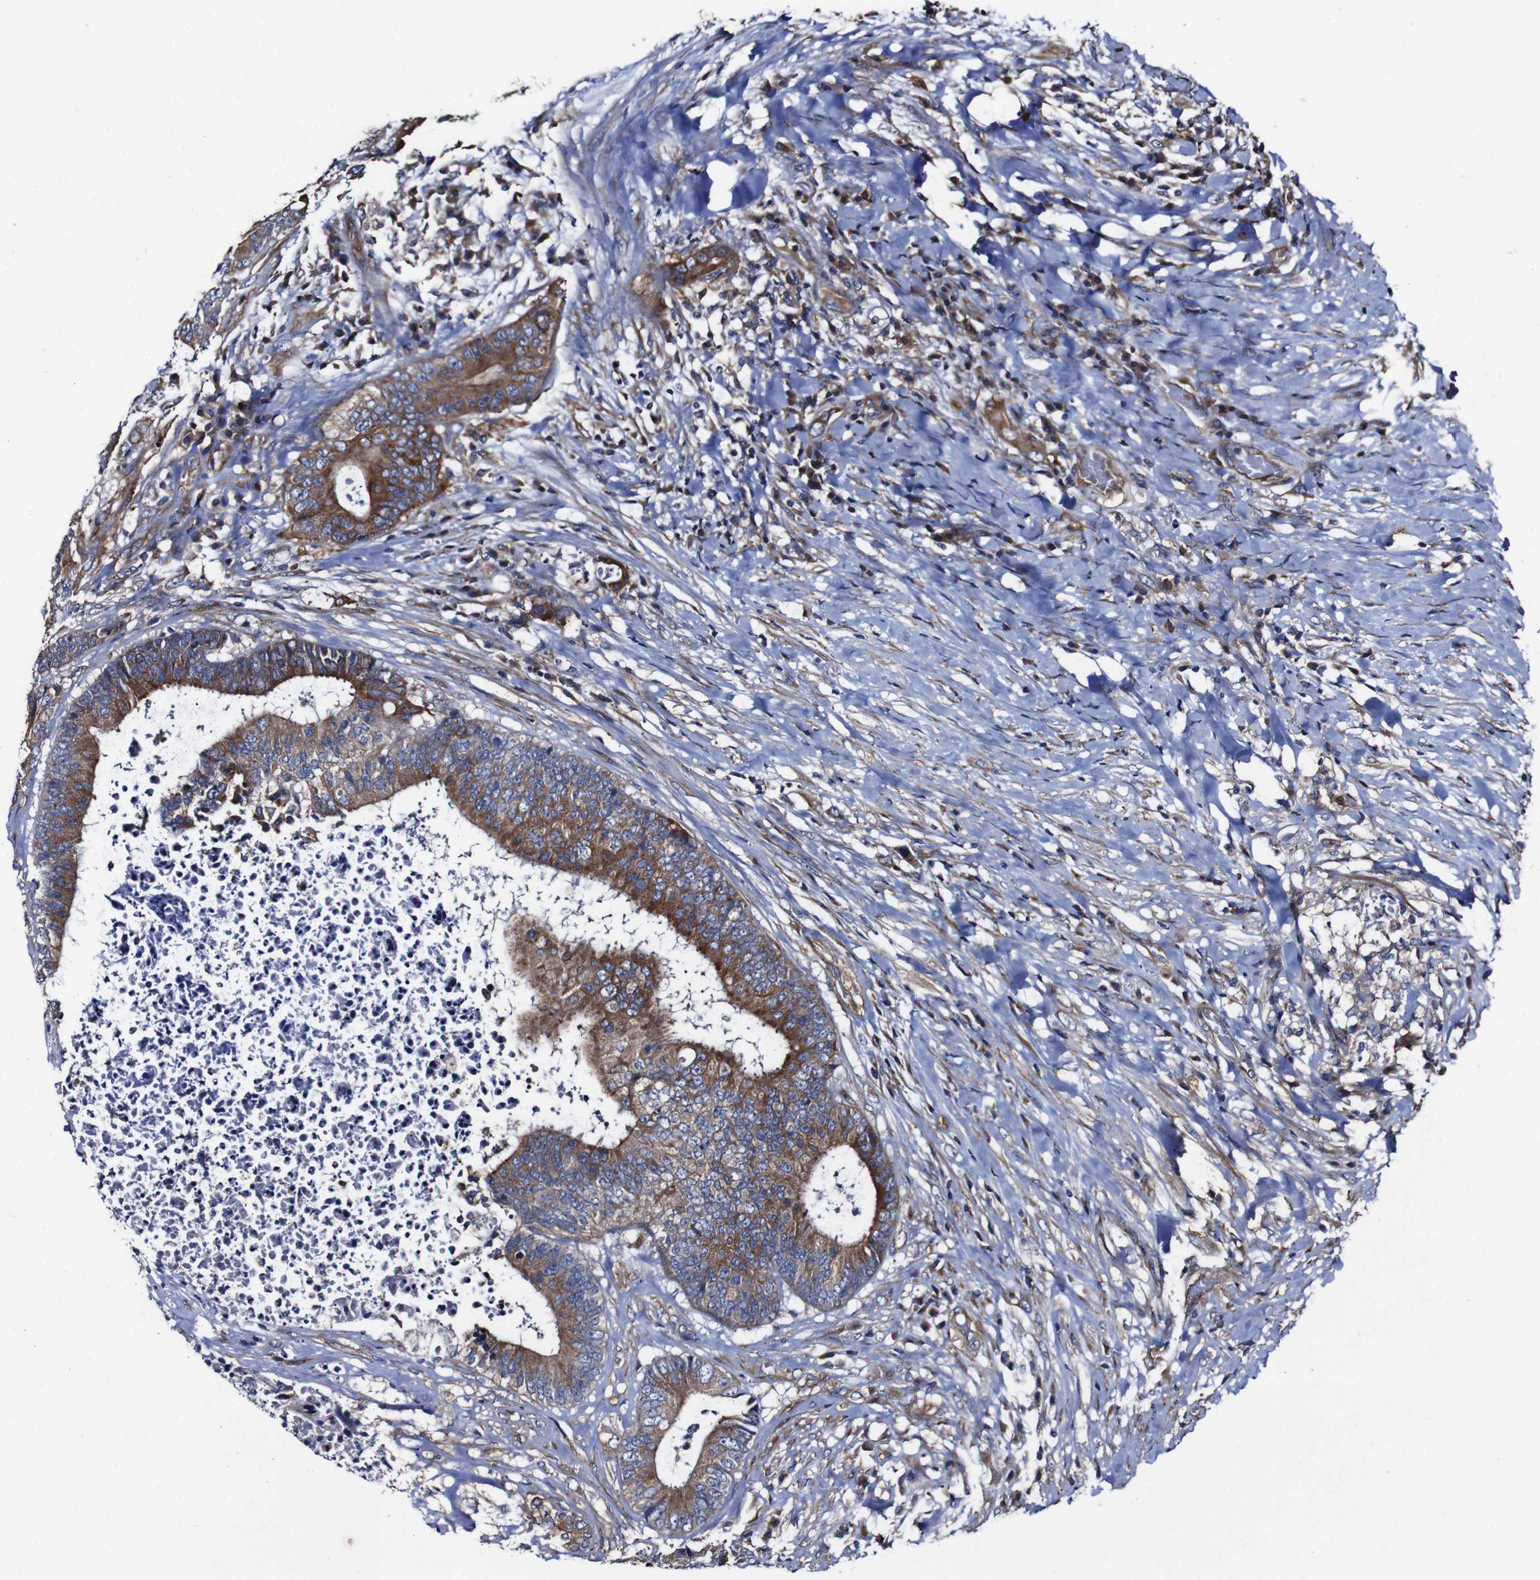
{"staining": {"intensity": "strong", "quantity": "25%-75%", "location": "cytoplasmic/membranous"}, "tissue": "colorectal cancer", "cell_type": "Tumor cells", "image_type": "cancer", "snomed": [{"axis": "morphology", "description": "Adenocarcinoma, NOS"}, {"axis": "topography", "description": "Rectum"}], "caption": "Colorectal adenocarcinoma stained with DAB (3,3'-diaminobenzidine) immunohistochemistry displays high levels of strong cytoplasmic/membranous expression in about 25%-75% of tumor cells. The staining was performed using DAB (3,3'-diaminobenzidine), with brown indicating positive protein expression. Nuclei are stained blue with hematoxylin.", "gene": "CSF1R", "patient": {"sex": "male", "age": 72}}